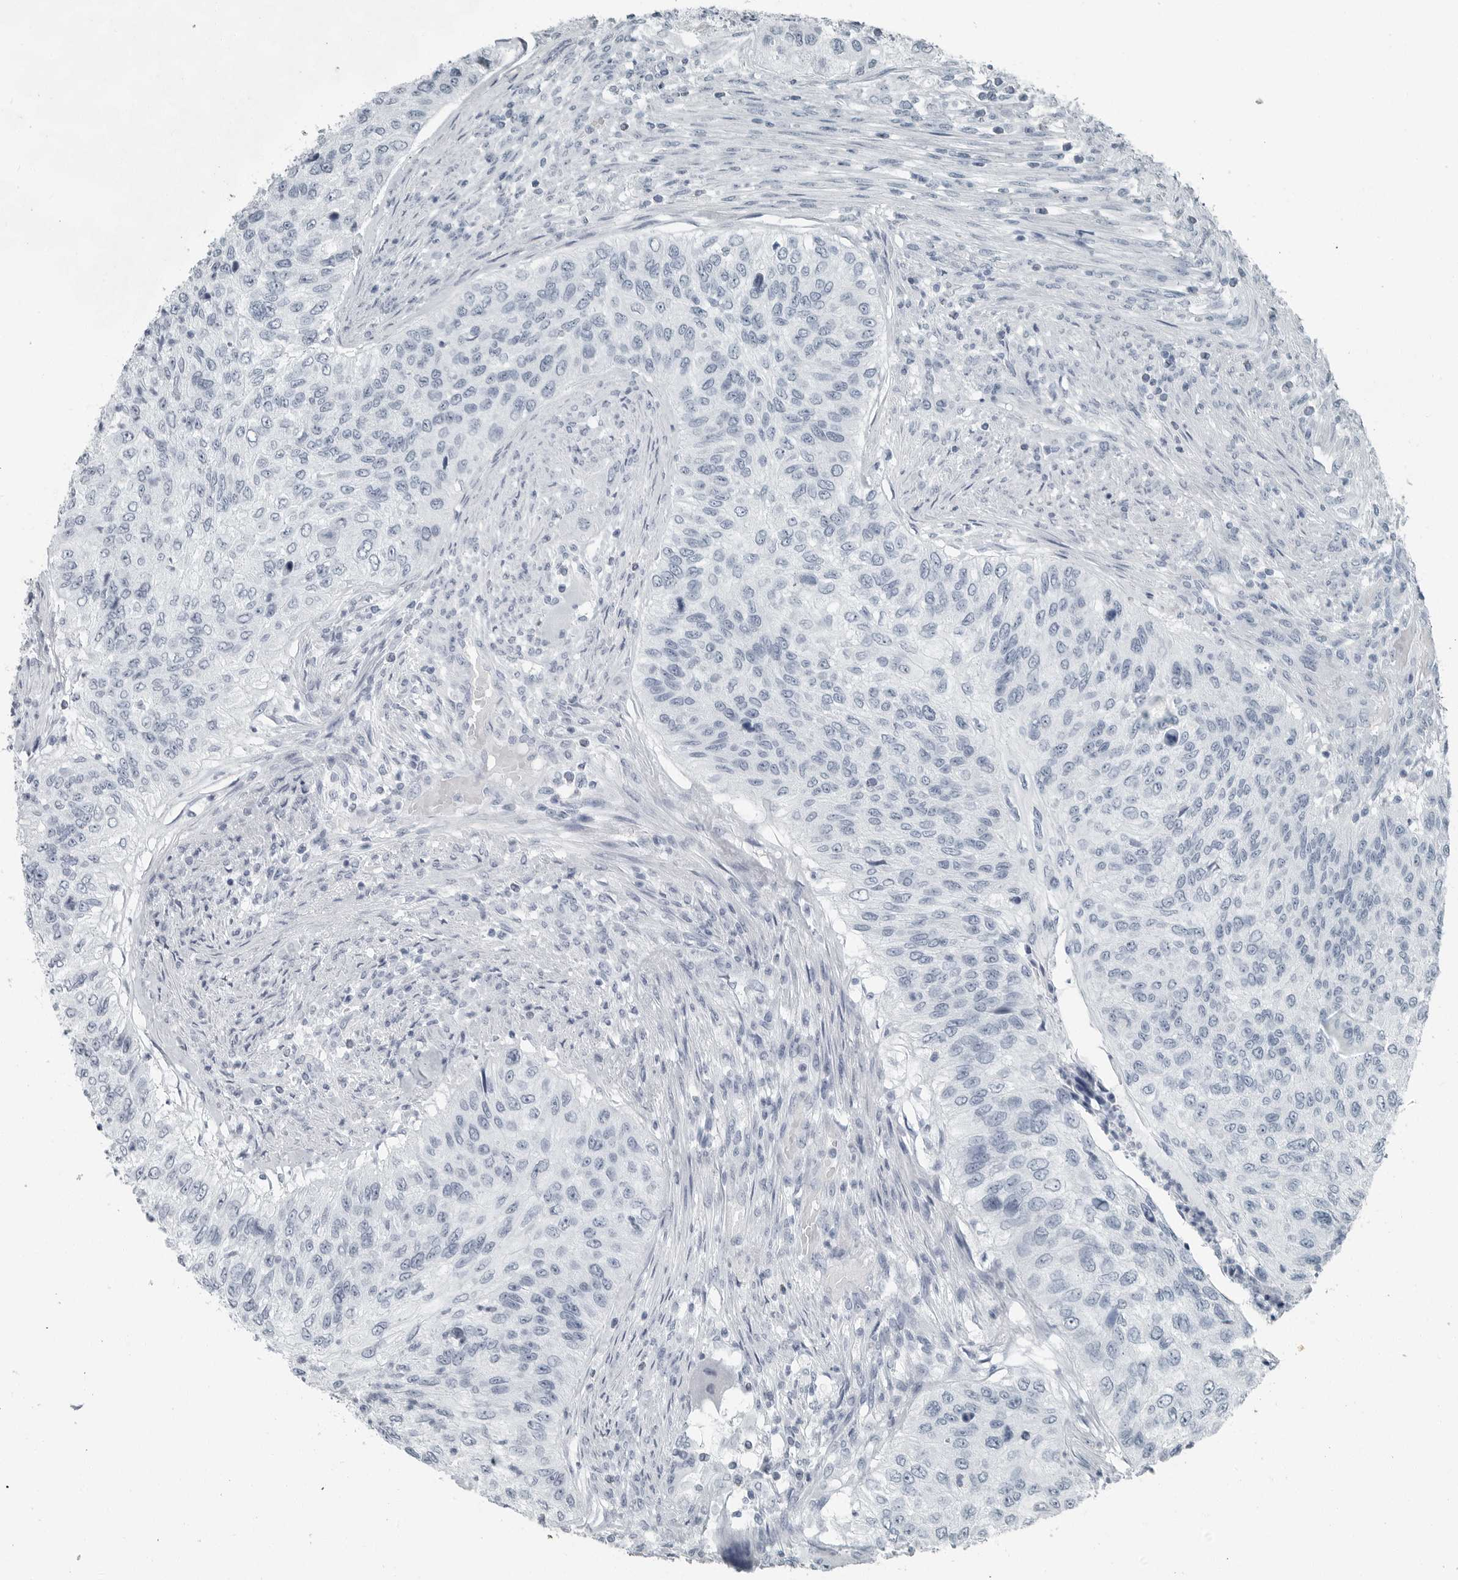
{"staining": {"intensity": "negative", "quantity": "none", "location": "none"}, "tissue": "urothelial cancer", "cell_type": "Tumor cells", "image_type": "cancer", "snomed": [{"axis": "morphology", "description": "Urothelial carcinoma, High grade"}, {"axis": "topography", "description": "Urinary bladder"}], "caption": "Image shows no significant protein staining in tumor cells of high-grade urothelial carcinoma.", "gene": "FABP6", "patient": {"sex": "female", "age": 60}}